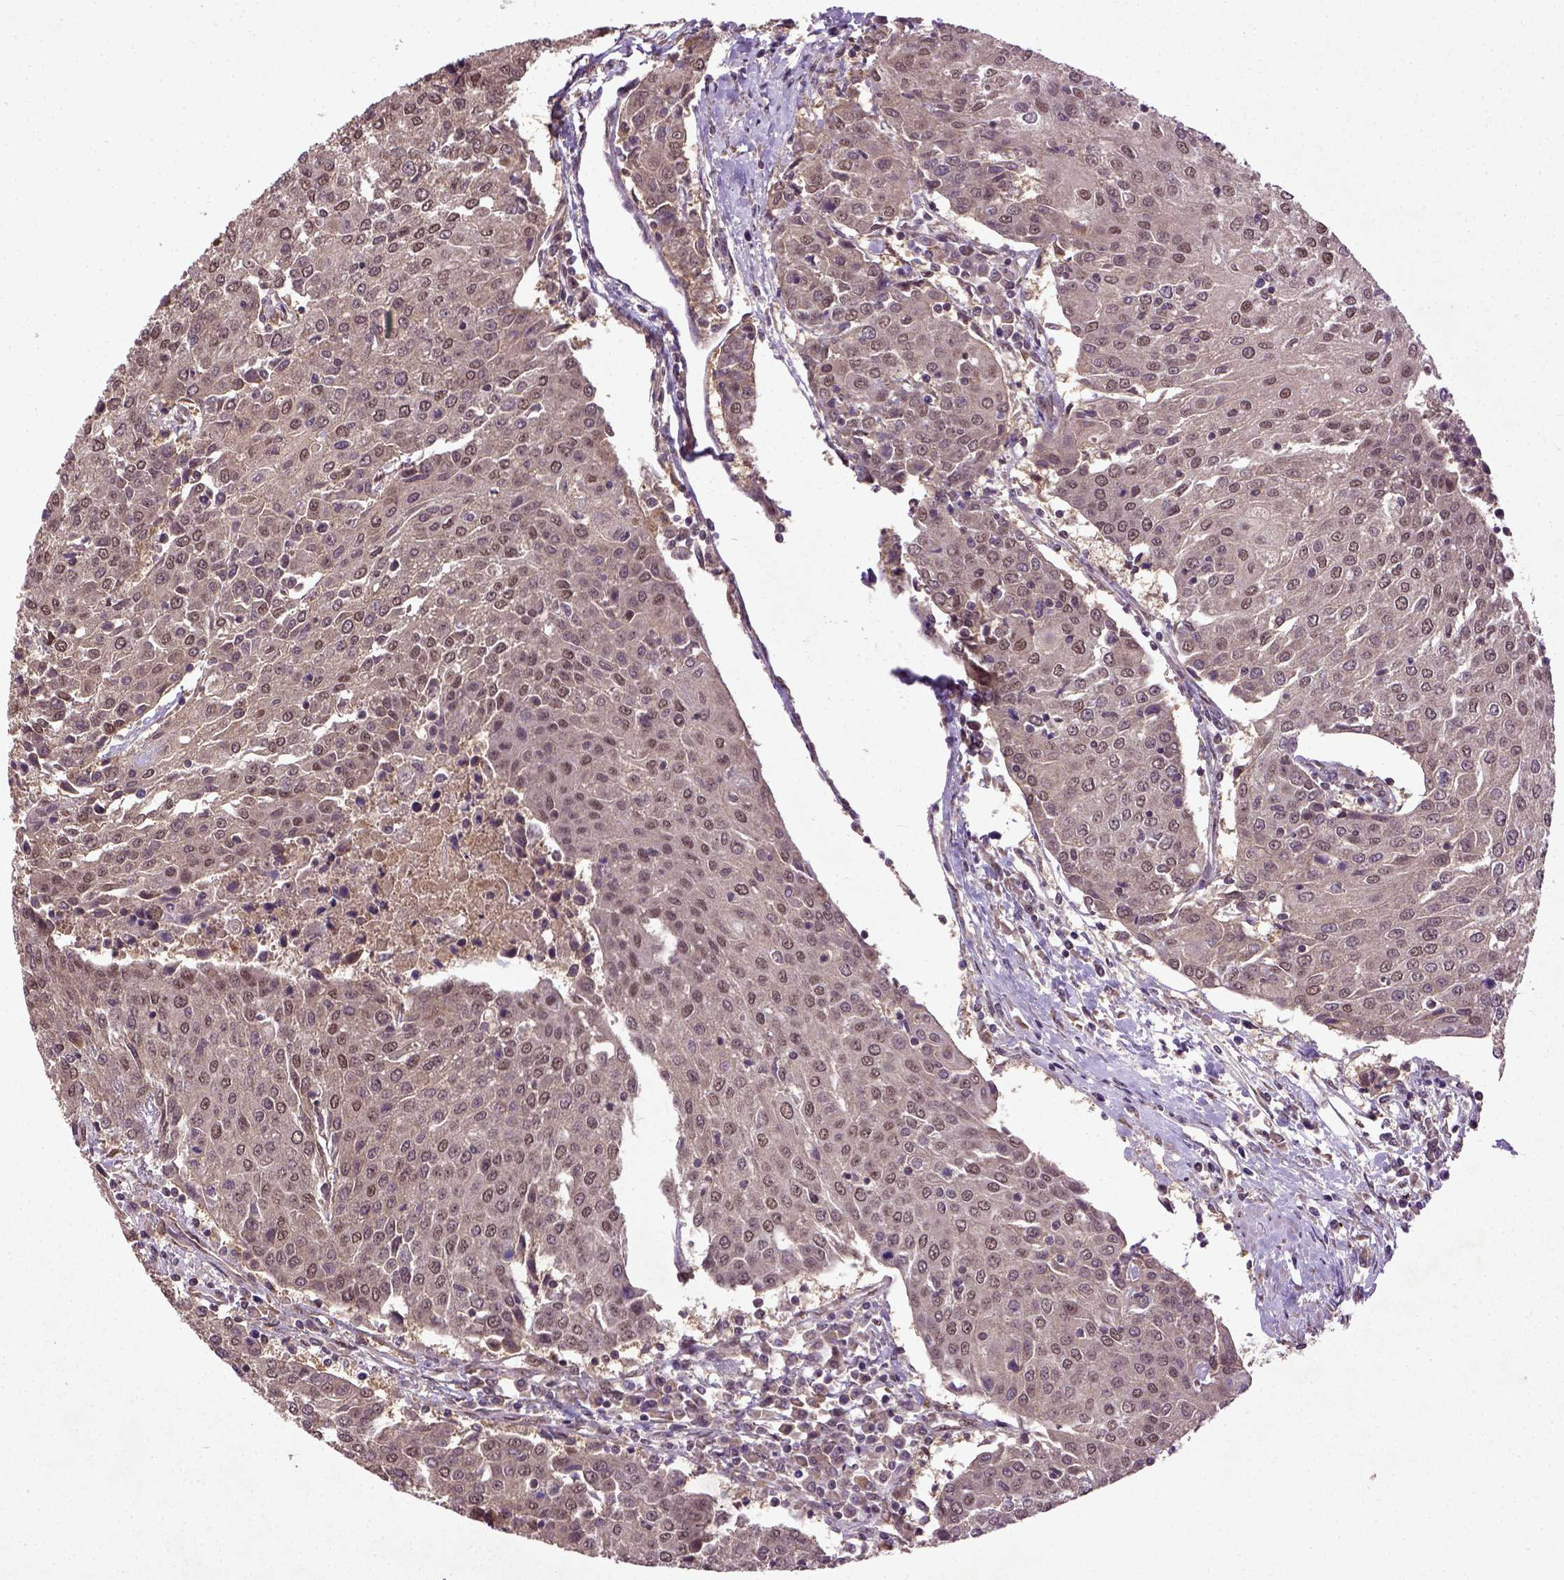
{"staining": {"intensity": "weak", "quantity": ">75%", "location": "nuclear"}, "tissue": "urothelial cancer", "cell_type": "Tumor cells", "image_type": "cancer", "snomed": [{"axis": "morphology", "description": "Urothelial carcinoma, High grade"}, {"axis": "topography", "description": "Urinary bladder"}], "caption": "The histopathology image reveals immunohistochemical staining of high-grade urothelial carcinoma. There is weak nuclear positivity is present in about >75% of tumor cells.", "gene": "UBA3", "patient": {"sex": "female", "age": 85}}